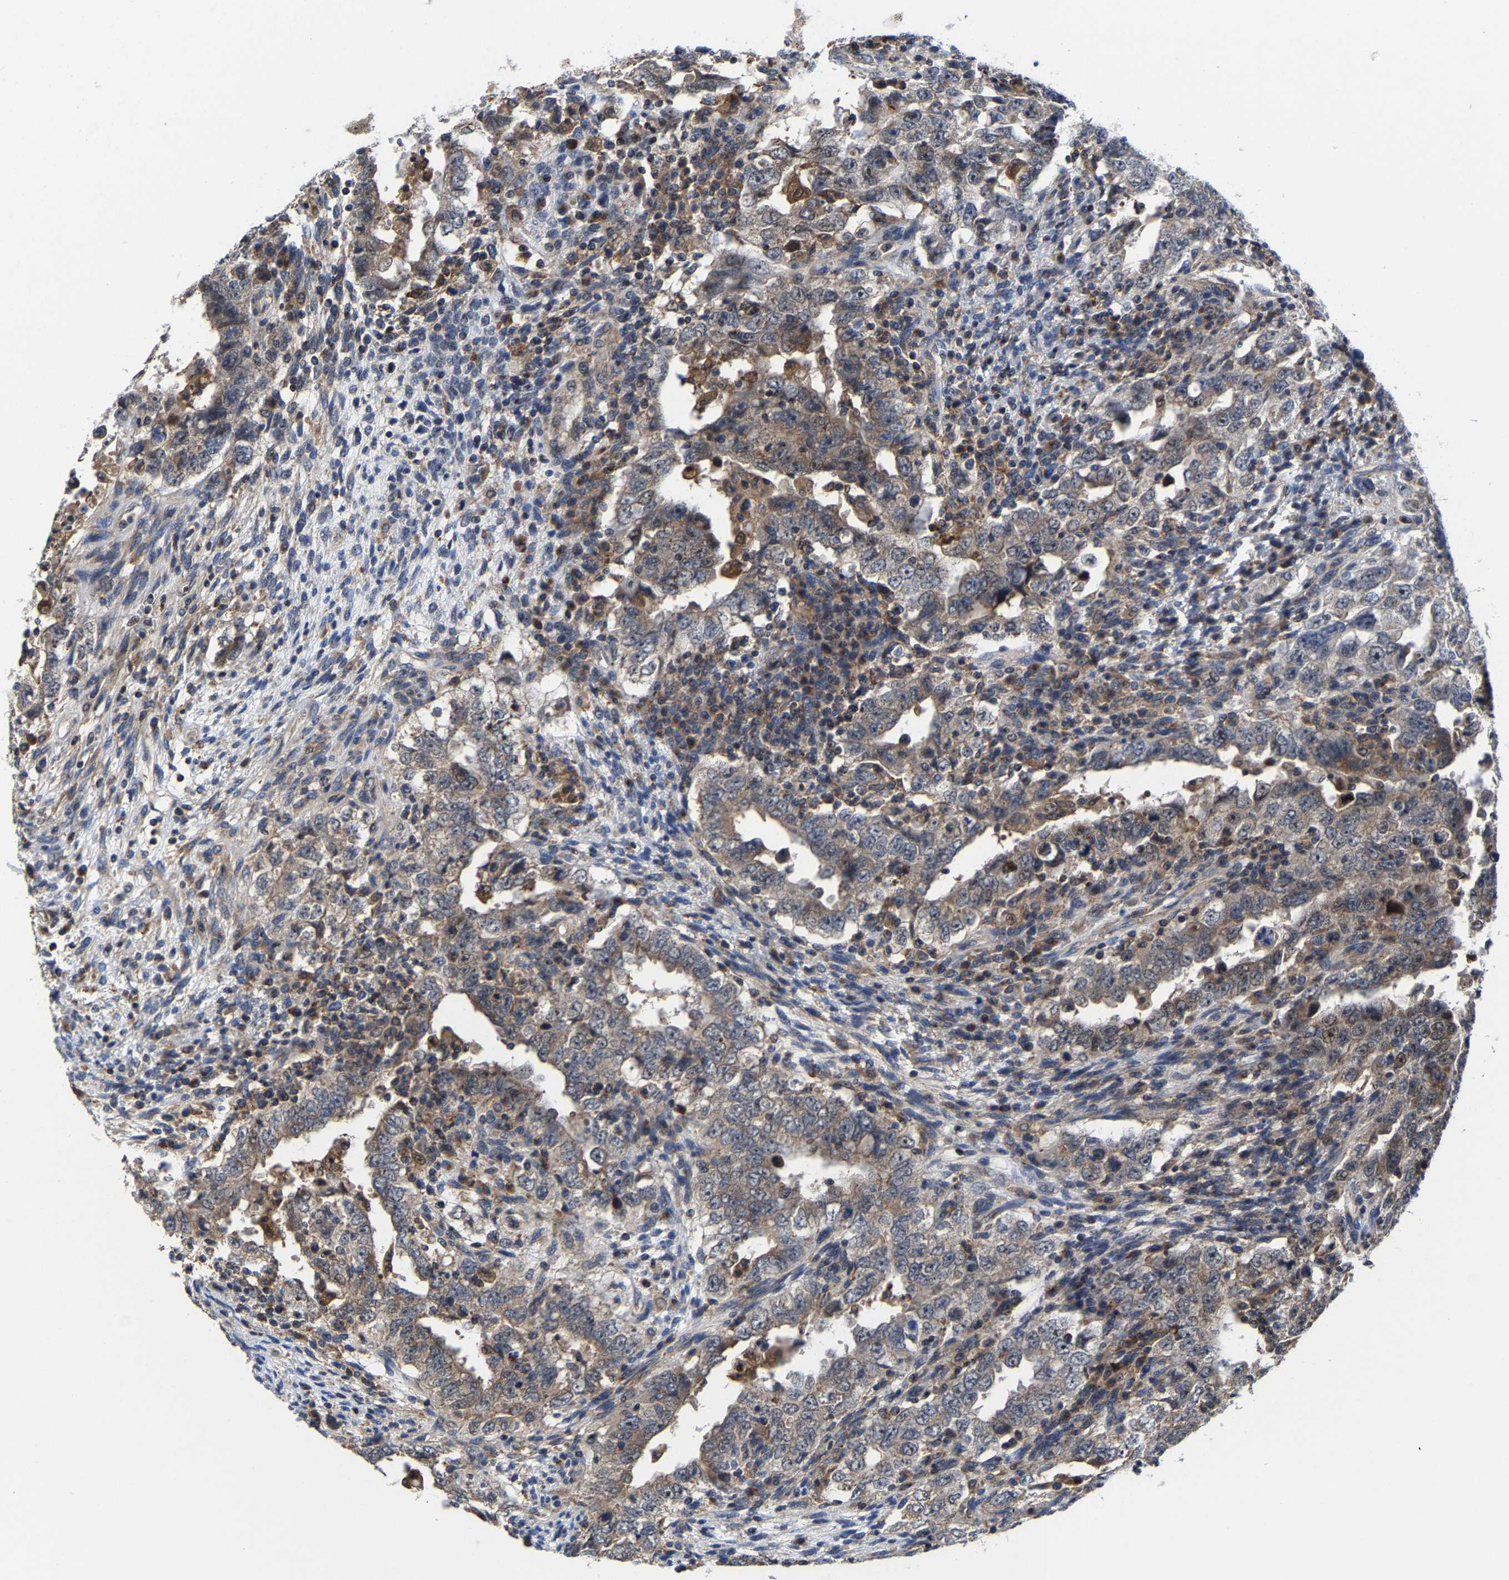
{"staining": {"intensity": "weak", "quantity": ">75%", "location": "cytoplasmic/membranous"}, "tissue": "testis cancer", "cell_type": "Tumor cells", "image_type": "cancer", "snomed": [{"axis": "morphology", "description": "Carcinoma, Embryonal, NOS"}, {"axis": "topography", "description": "Testis"}], "caption": "Embryonal carcinoma (testis) tissue reveals weak cytoplasmic/membranous staining in about >75% of tumor cells, visualized by immunohistochemistry.", "gene": "PFKFB3", "patient": {"sex": "male", "age": 26}}